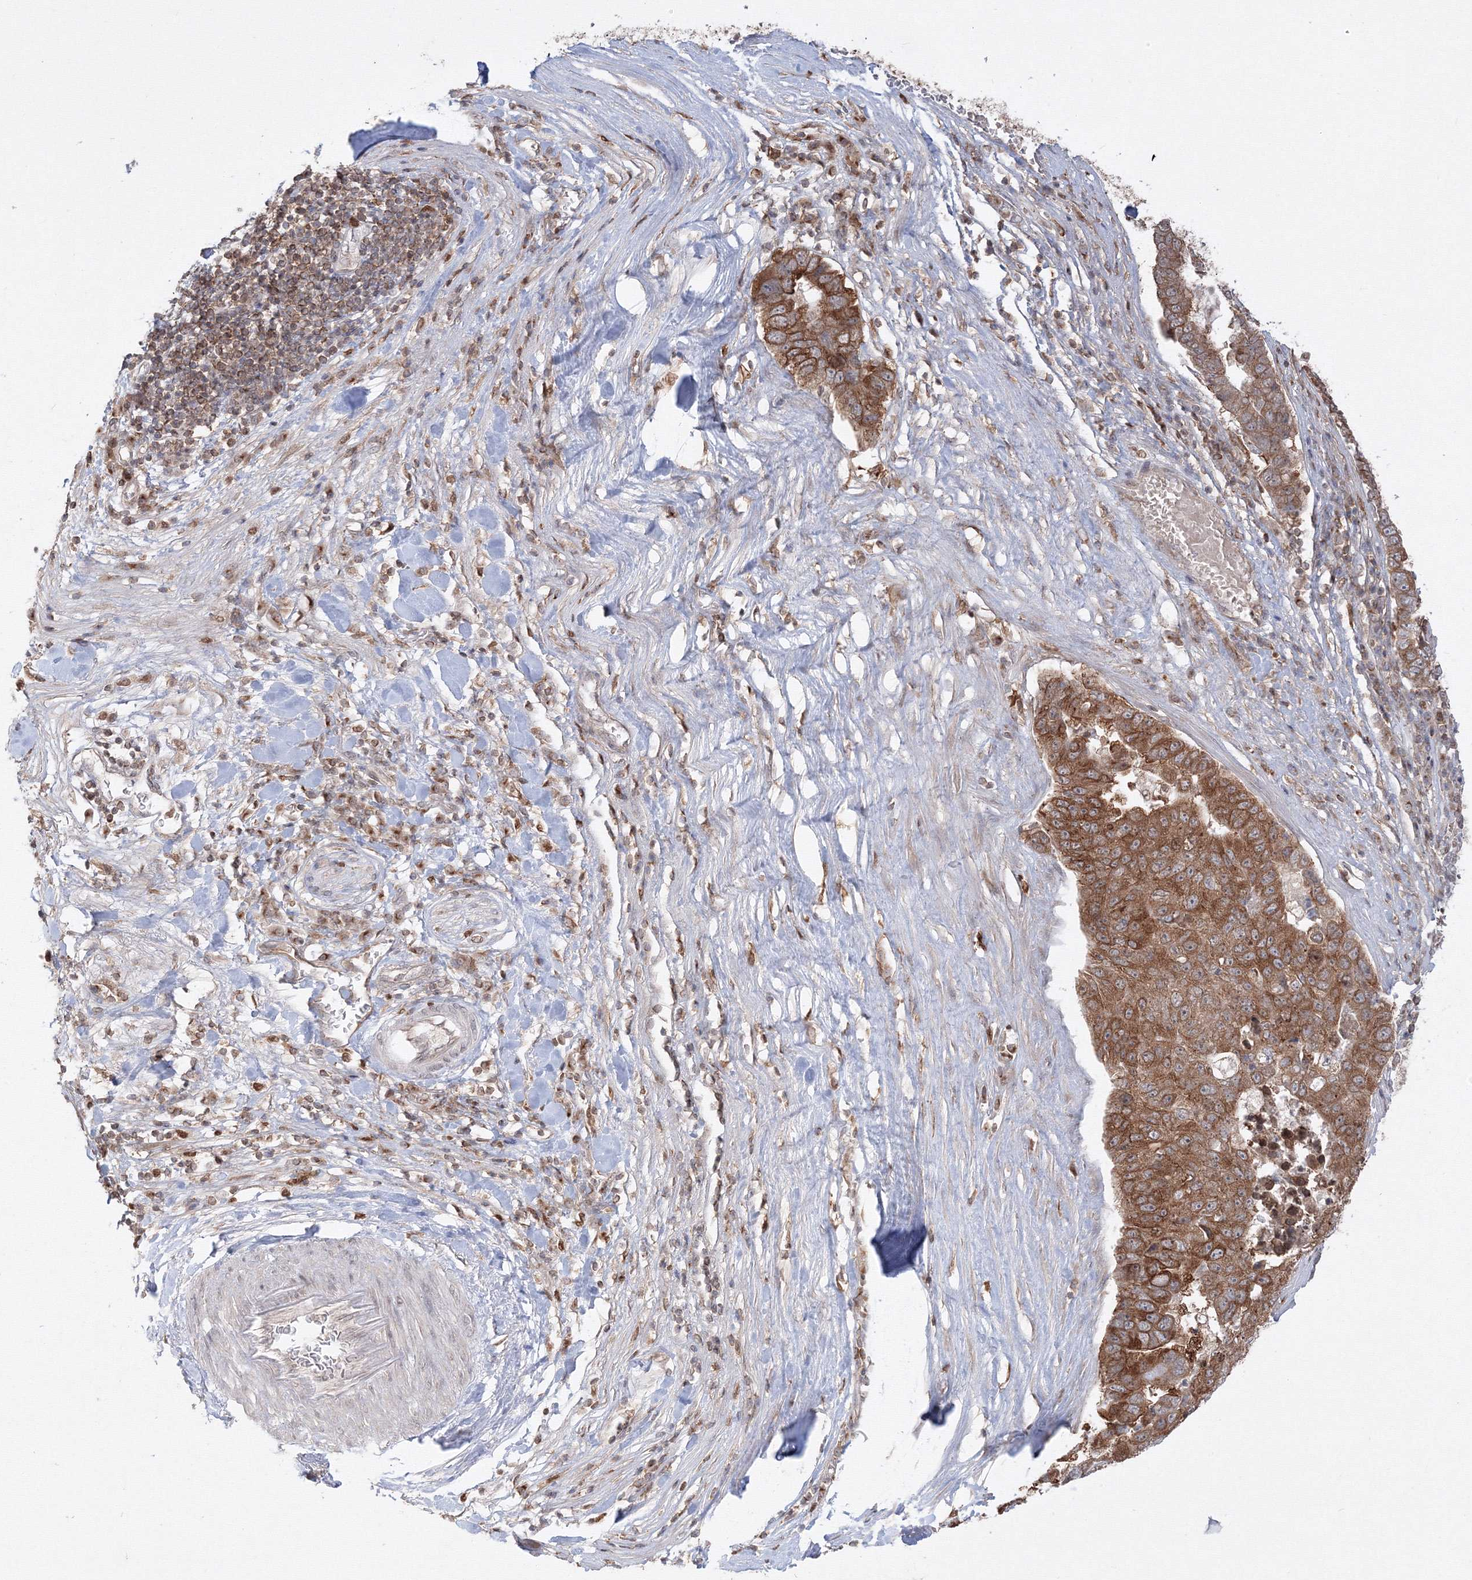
{"staining": {"intensity": "moderate", "quantity": "25%-75%", "location": "cytoplasmic/membranous"}, "tissue": "pancreatic cancer", "cell_type": "Tumor cells", "image_type": "cancer", "snomed": [{"axis": "morphology", "description": "Adenocarcinoma, NOS"}, {"axis": "topography", "description": "Pancreas"}], "caption": "Moderate cytoplasmic/membranous protein staining is seen in about 25%-75% of tumor cells in adenocarcinoma (pancreatic).", "gene": "TMEM50B", "patient": {"sex": "female", "age": 61}}